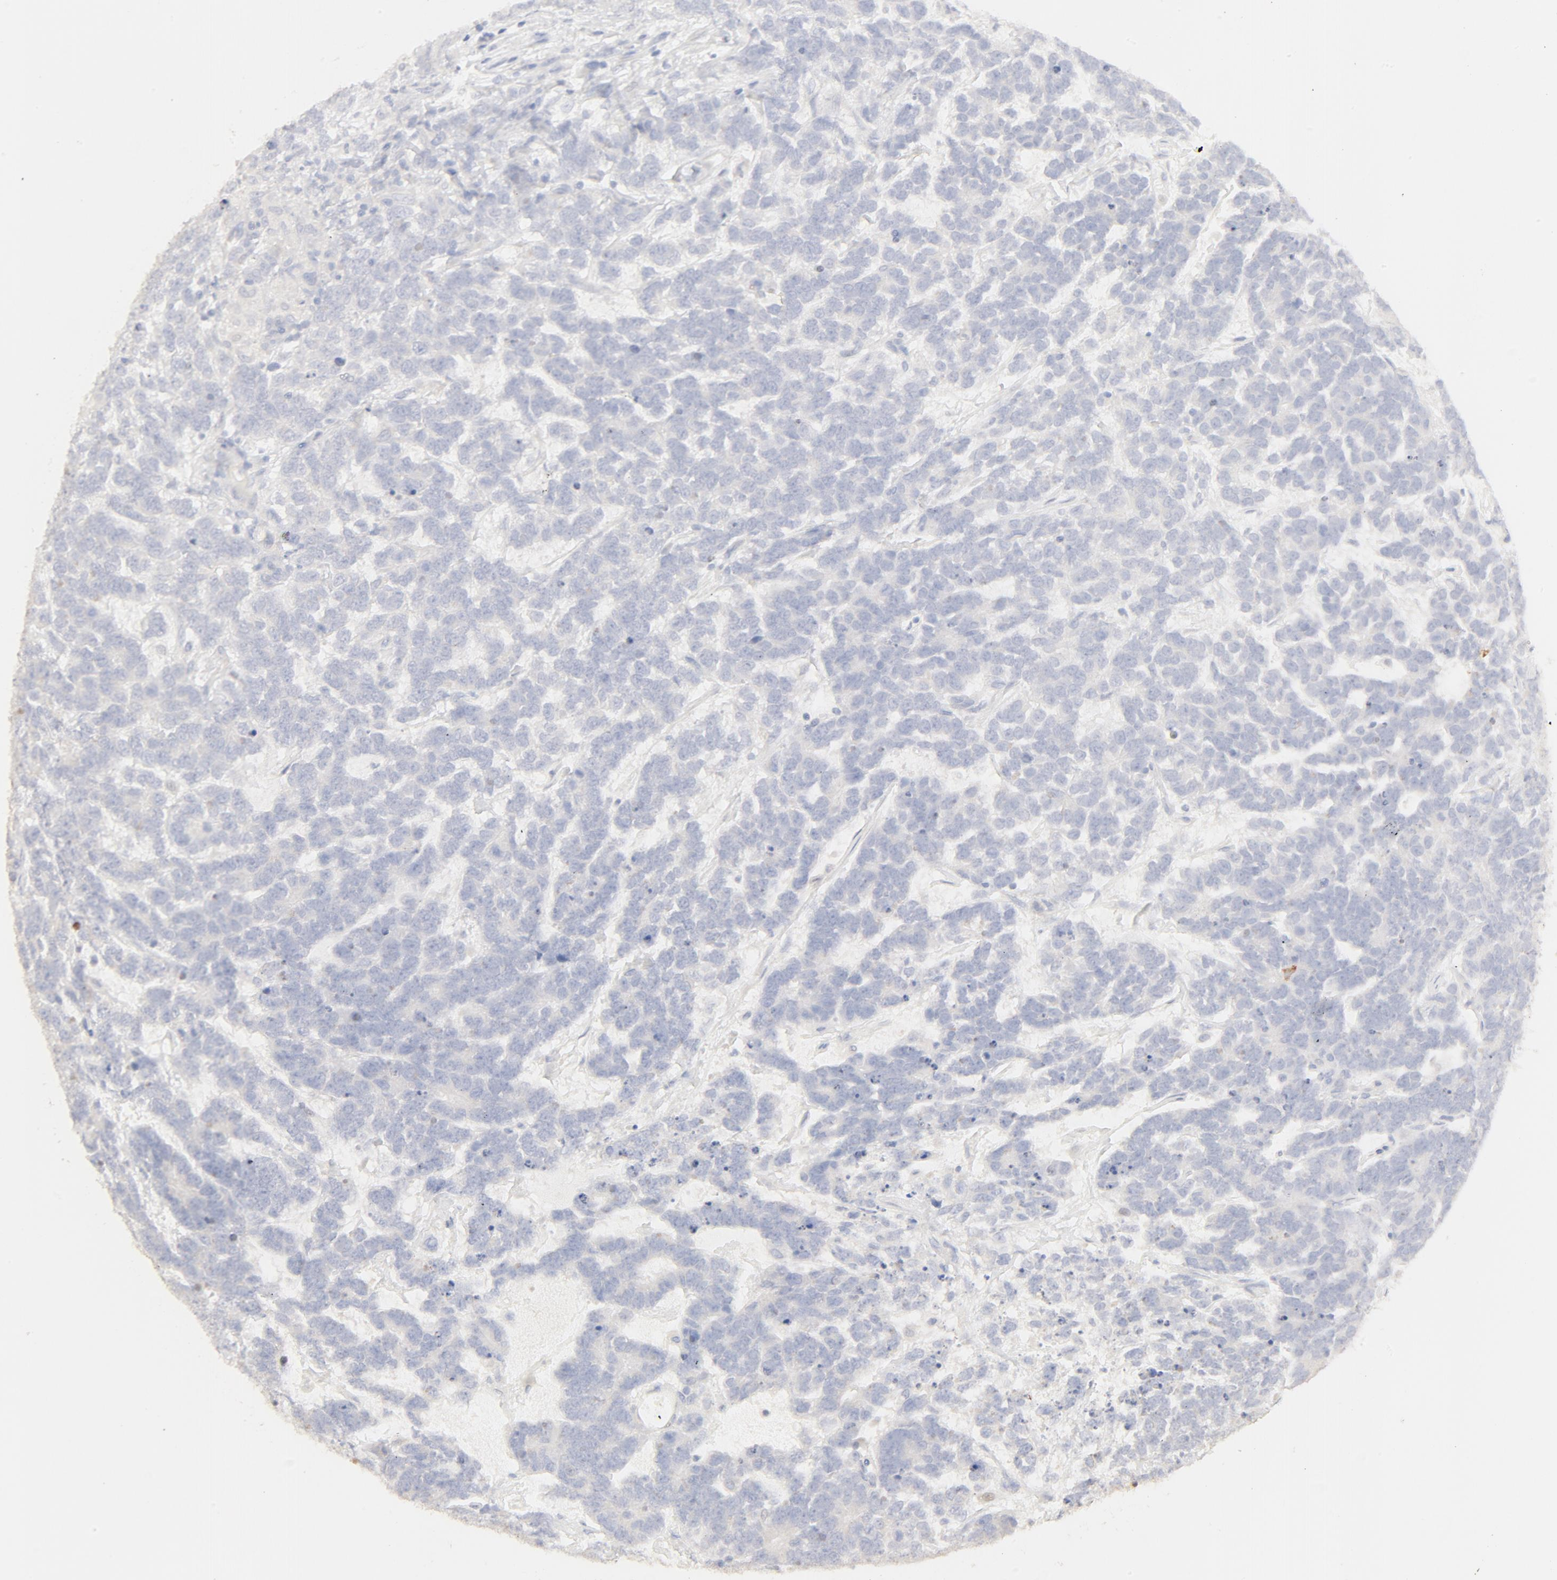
{"staining": {"intensity": "negative", "quantity": "none", "location": "none"}, "tissue": "testis cancer", "cell_type": "Tumor cells", "image_type": "cancer", "snomed": [{"axis": "morphology", "description": "Carcinoma, Embryonal, NOS"}, {"axis": "topography", "description": "Testis"}], "caption": "IHC photomicrograph of neoplastic tissue: testis cancer stained with DAB (3,3'-diaminobenzidine) demonstrates no significant protein expression in tumor cells. (Immunohistochemistry (ihc), brightfield microscopy, high magnification).", "gene": "FCGBP", "patient": {"sex": "male", "age": 26}}